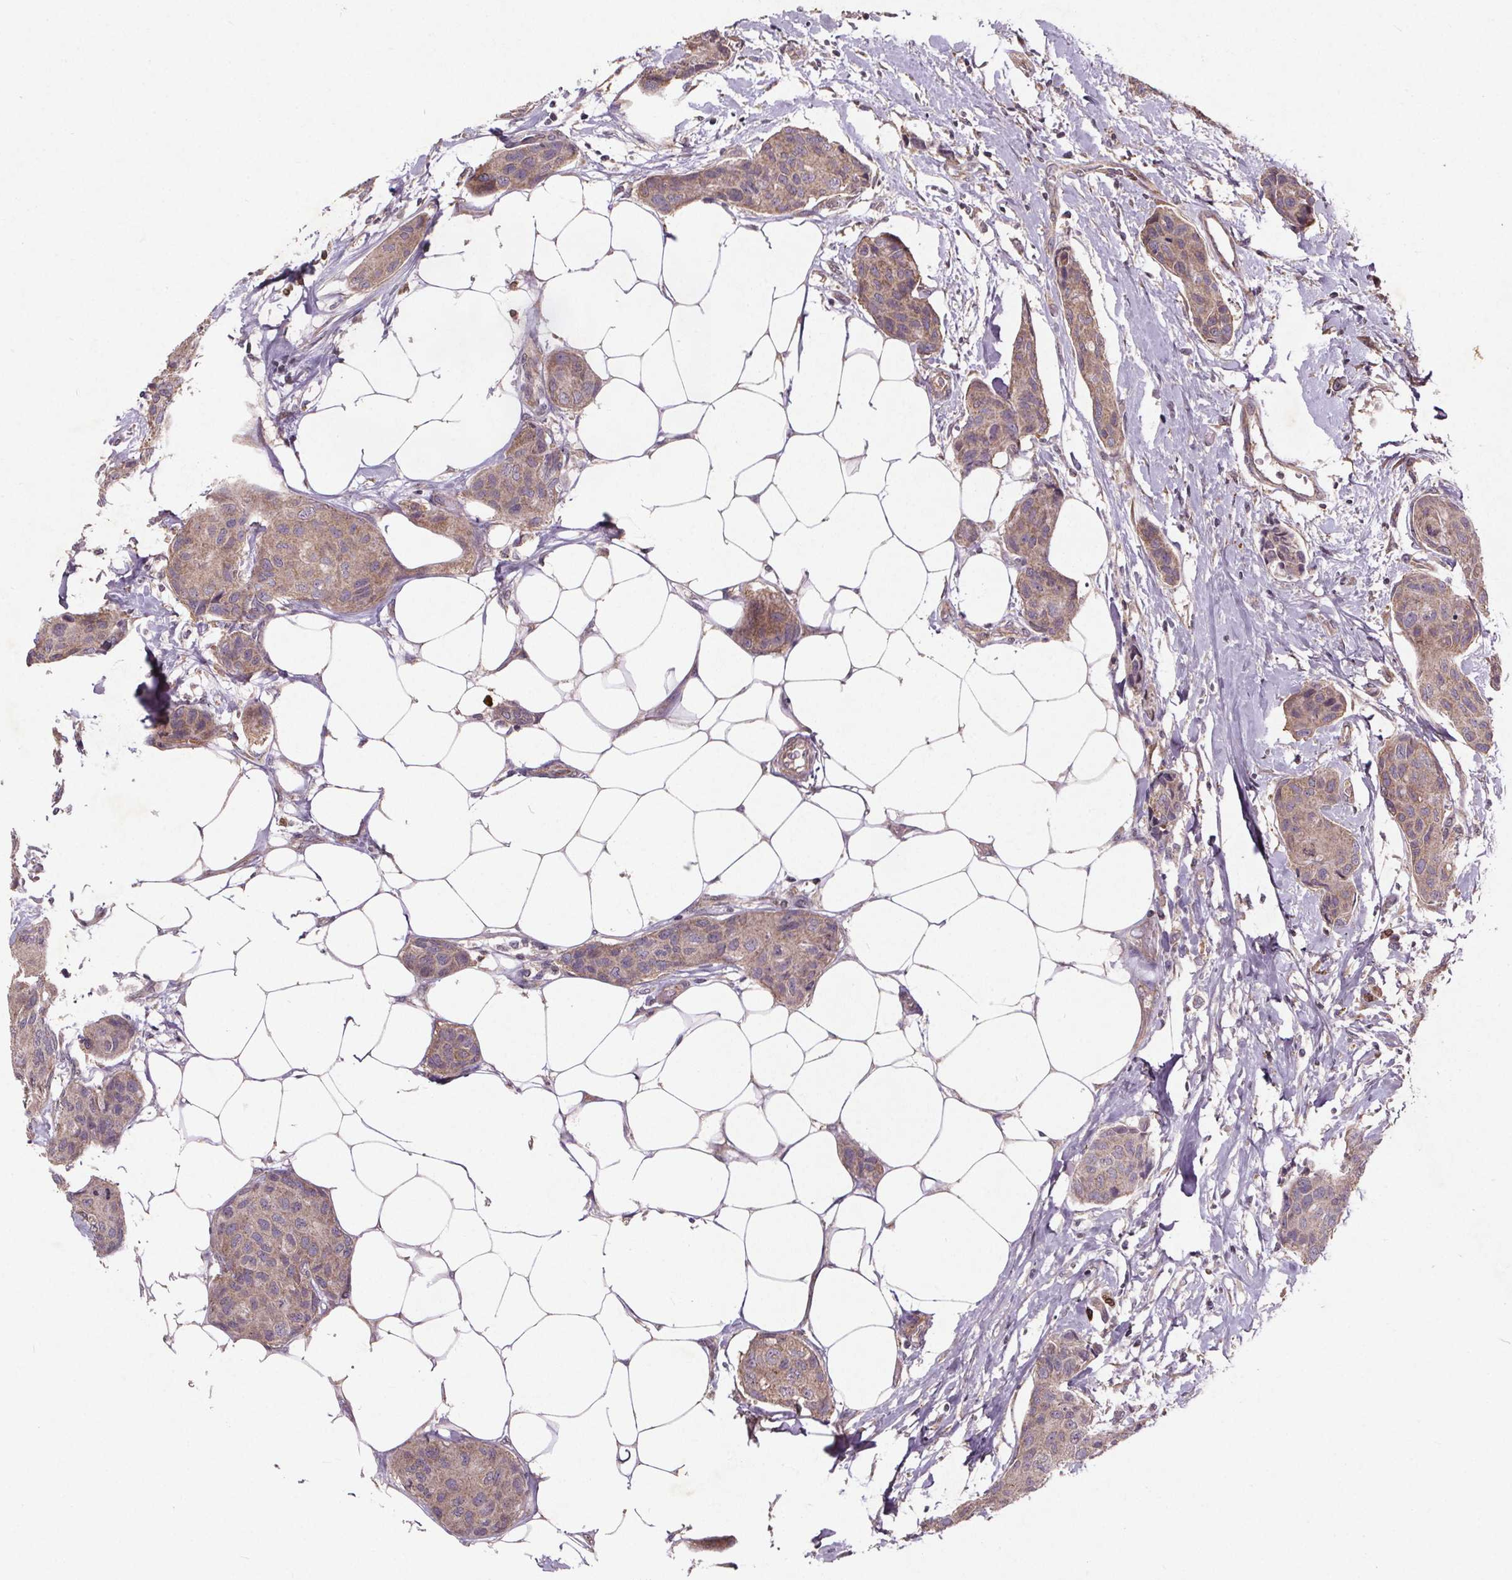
{"staining": {"intensity": "weak", "quantity": ">75%", "location": "cytoplasmic/membranous"}, "tissue": "breast cancer", "cell_type": "Tumor cells", "image_type": "cancer", "snomed": [{"axis": "morphology", "description": "Duct carcinoma"}, {"axis": "topography", "description": "Breast"}], "caption": "DAB immunohistochemical staining of human breast cancer demonstrates weak cytoplasmic/membranous protein expression in approximately >75% of tumor cells. (DAB IHC with brightfield microscopy, high magnification).", "gene": "STRN3", "patient": {"sex": "female", "age": 80}}